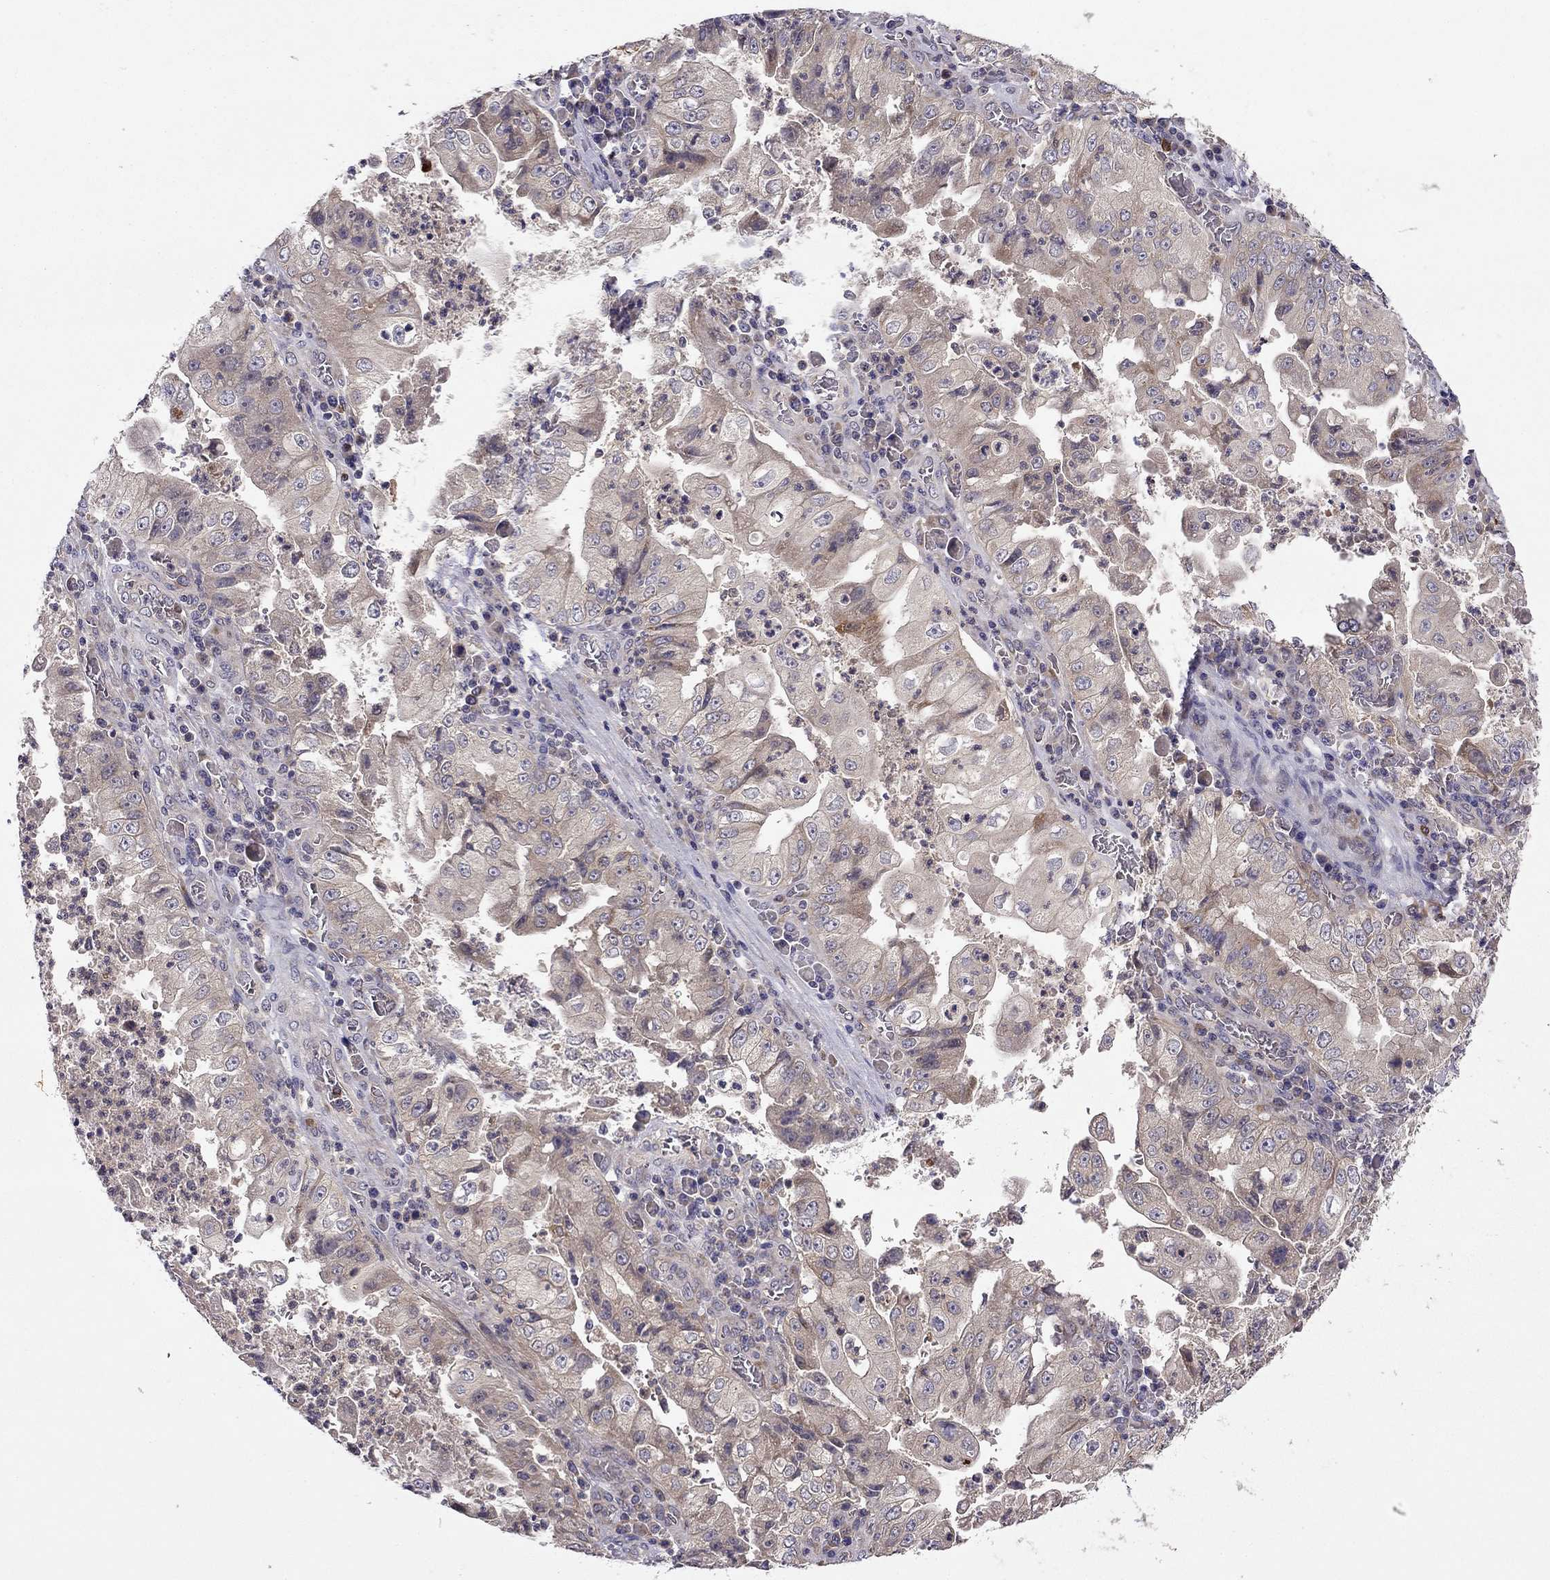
{"staining": {"intensity": "weak", "quantity": ">75%", "location": "cytoplasmic/membranous"}, "tissue": "stomach cancer", "cell_type": "Tumor cells", "image_type": "cancer", "snomed": [{"axis": "morphology", "description": "Adenocarcinoma, NOS"}, {"axis": "topography", "description": "Stomach"}], "caption": "The image exhibits immunohistochemical staining of stomach cancer. There is weak cytoplasmic/membranous positivity is identified in approximately >75% of tumor cells.", "gene": "STXBP5", "patient": {"sex": "male", "age": 76}}